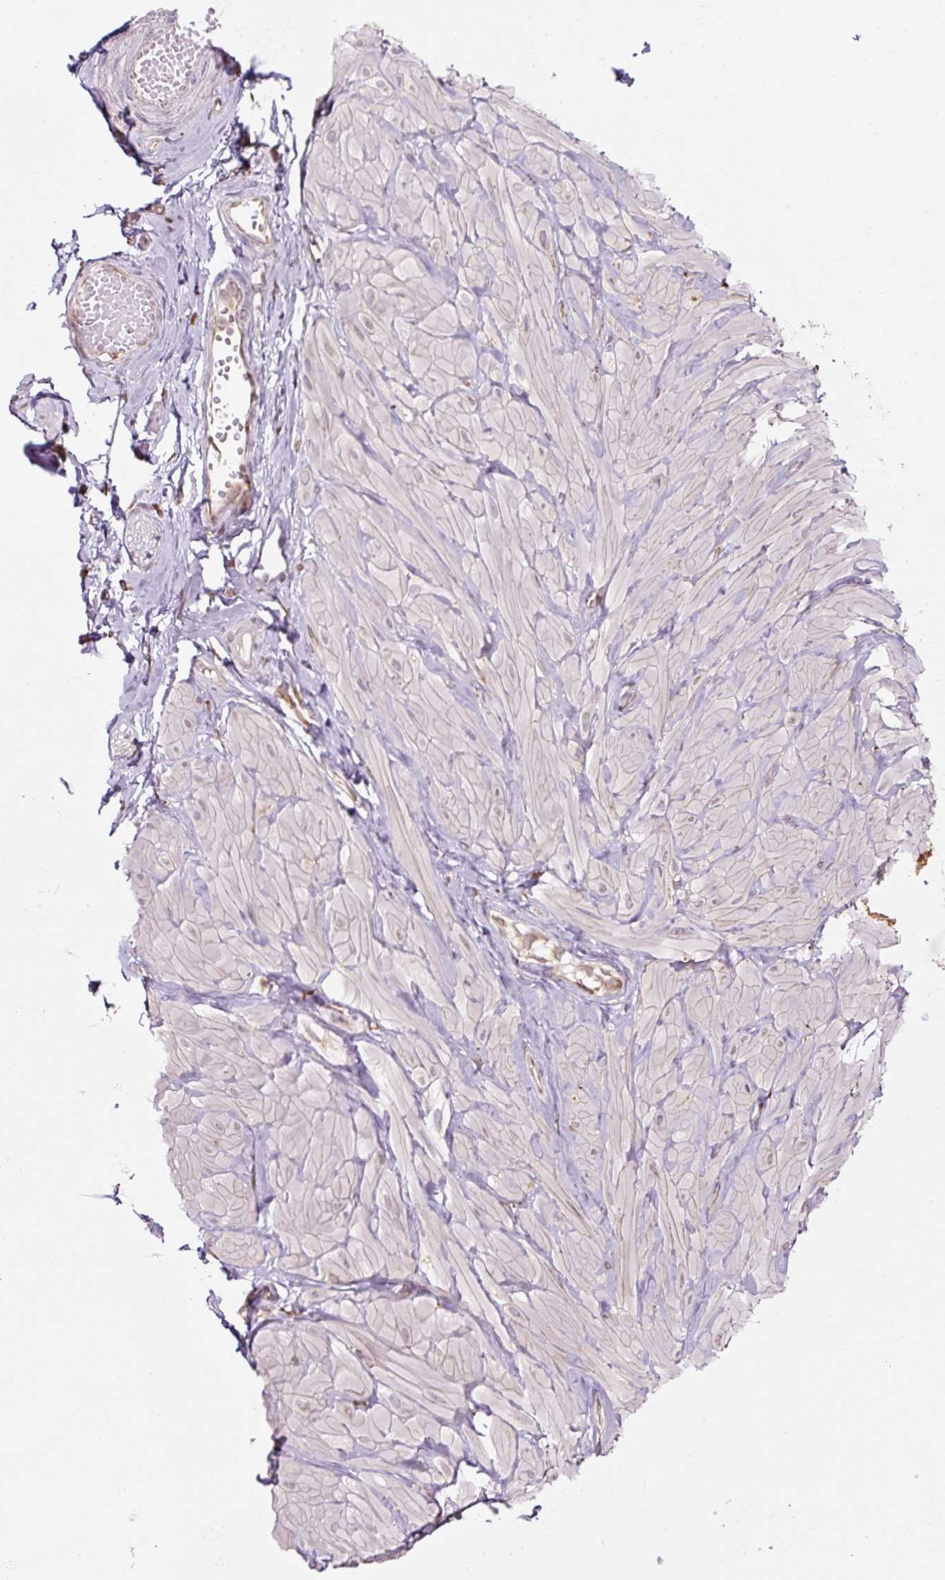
{"staining": {"intensity": "weak", "quantity": "25%-75%", "location": "cytoplasmic/membranous"}, "tissue": "adipose tissue", "cell_type": "Adipocytes", "image_type": "normal", "snomed": [{"axis": "morphology", "description": "Normal tissue, NOS"}, {"axis": "topography", "description": "Soft tissue"}, {"axis": "topography", "description": "Adipose tissue"}, {"axis": "topography", "description": "Vascular tissue"}, {"axis": "topography", "description": "Peripheral nerve tissue"}], "caption": "Immunohistochemical staining of normal human adipose tissue demonstrates 25%-75% levels of weak cytoplasmic/membranous protein staining in approximately 25%-75% of adipocytes. The protein of interest is stained brown, and the nuclei are stained in blue (DAB (3,3'-diaminobenzidine) IHC with brightfield microscopy, high magnification).", "gene": "PRKCSH", "patient": {"sex": "male", "age": 29}}